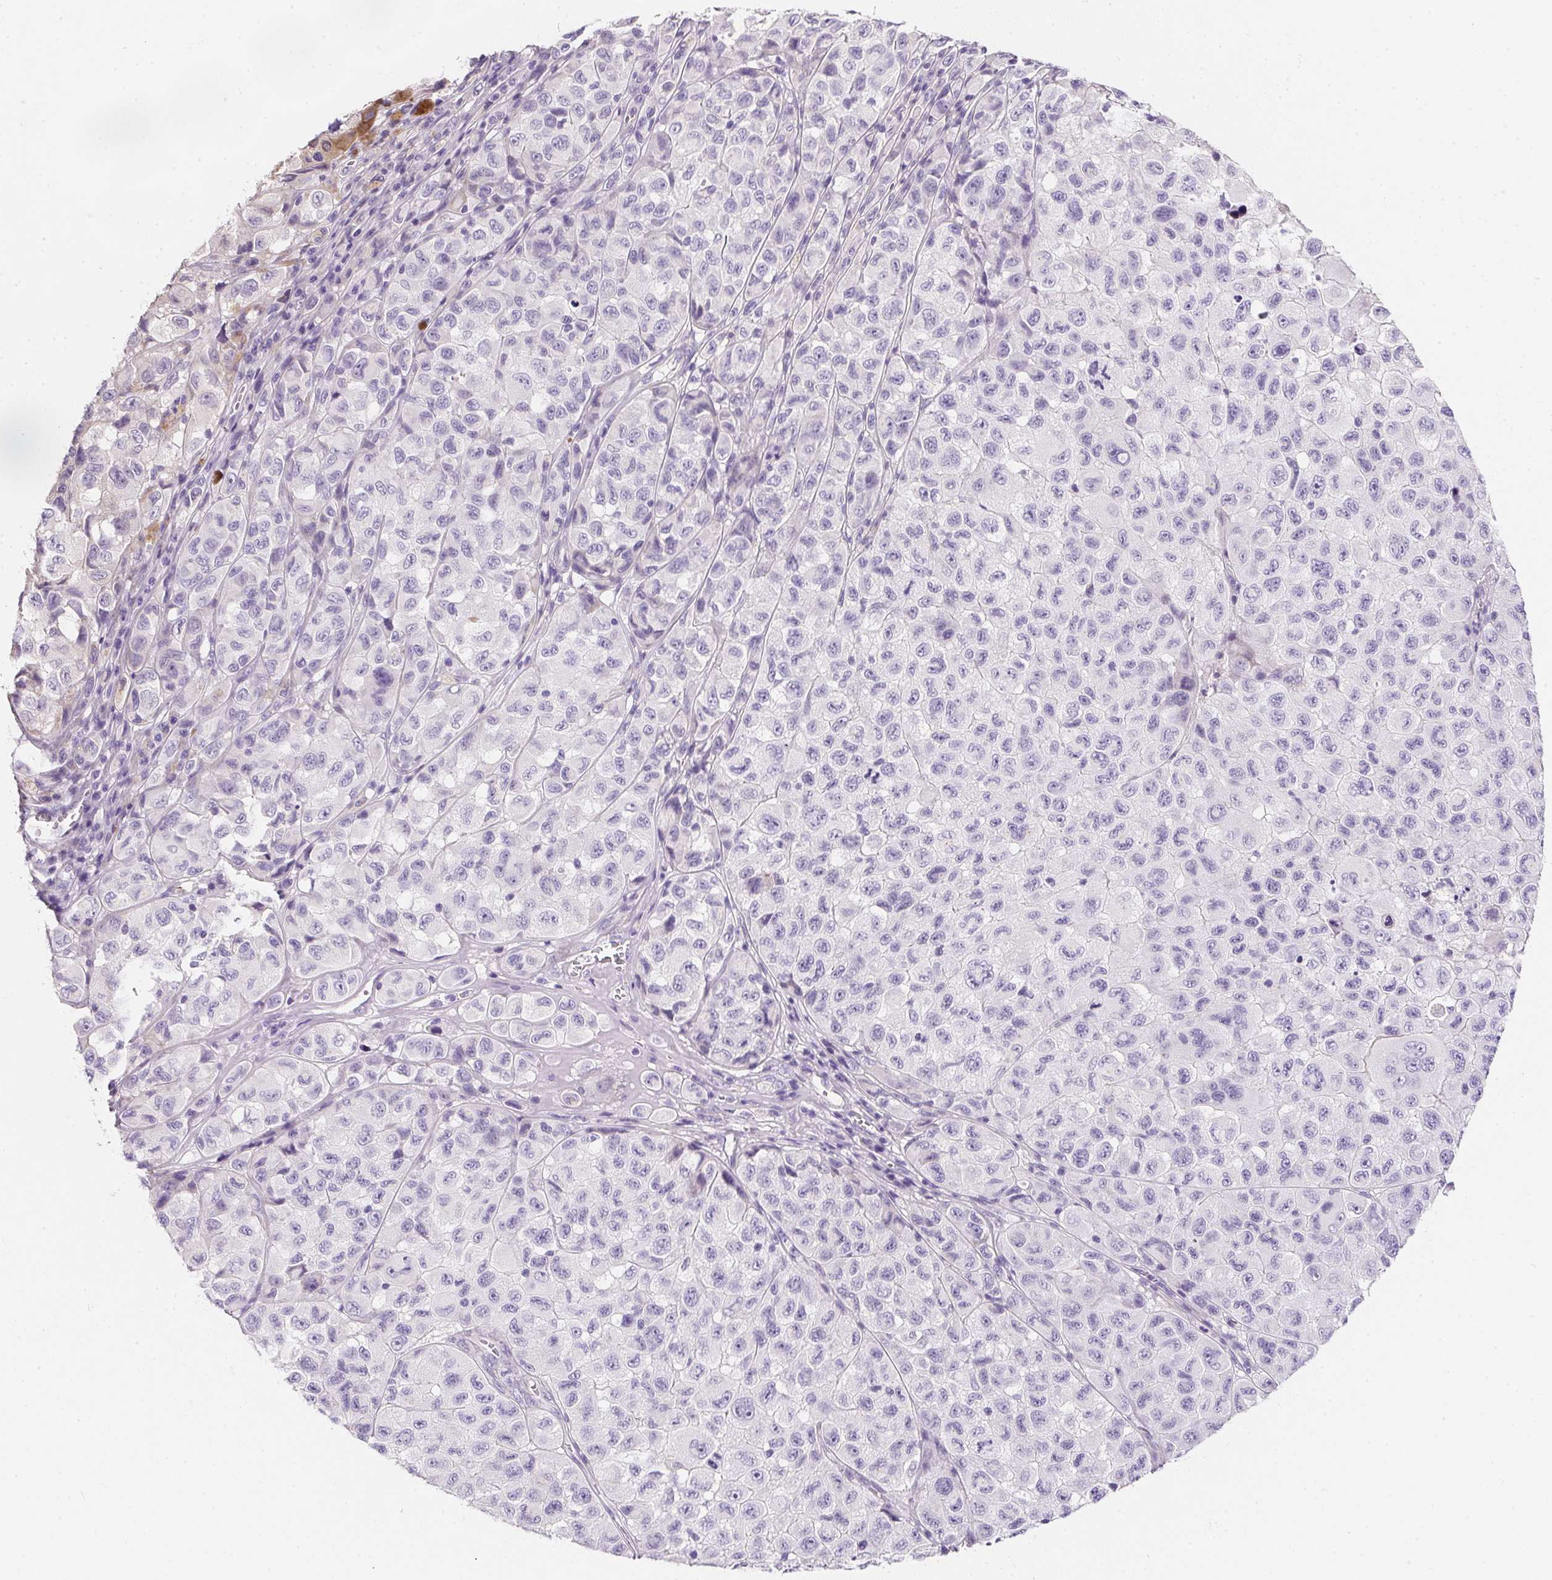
{"staining": {"intensity": "moderate", "quantity": "<25%", "location": "cytoplasmic/membranous"}, "tissue": "melanoma", "cell_type": "Tumor cells", "image_type": "cancer", "snomed": [{"axis": "morphology", "description": "Malignant melanoma, NOS"}, {"axis": "topography", "description": "Skin"}], "caption": "About <25% of tumor cells in melanoma exhibit moderate cytoplasmic/membranous protein expression as visualized by brown immunohistochemical staining.", "gene": "AQP5", "patient": {"sex": "male", "age": 93}}